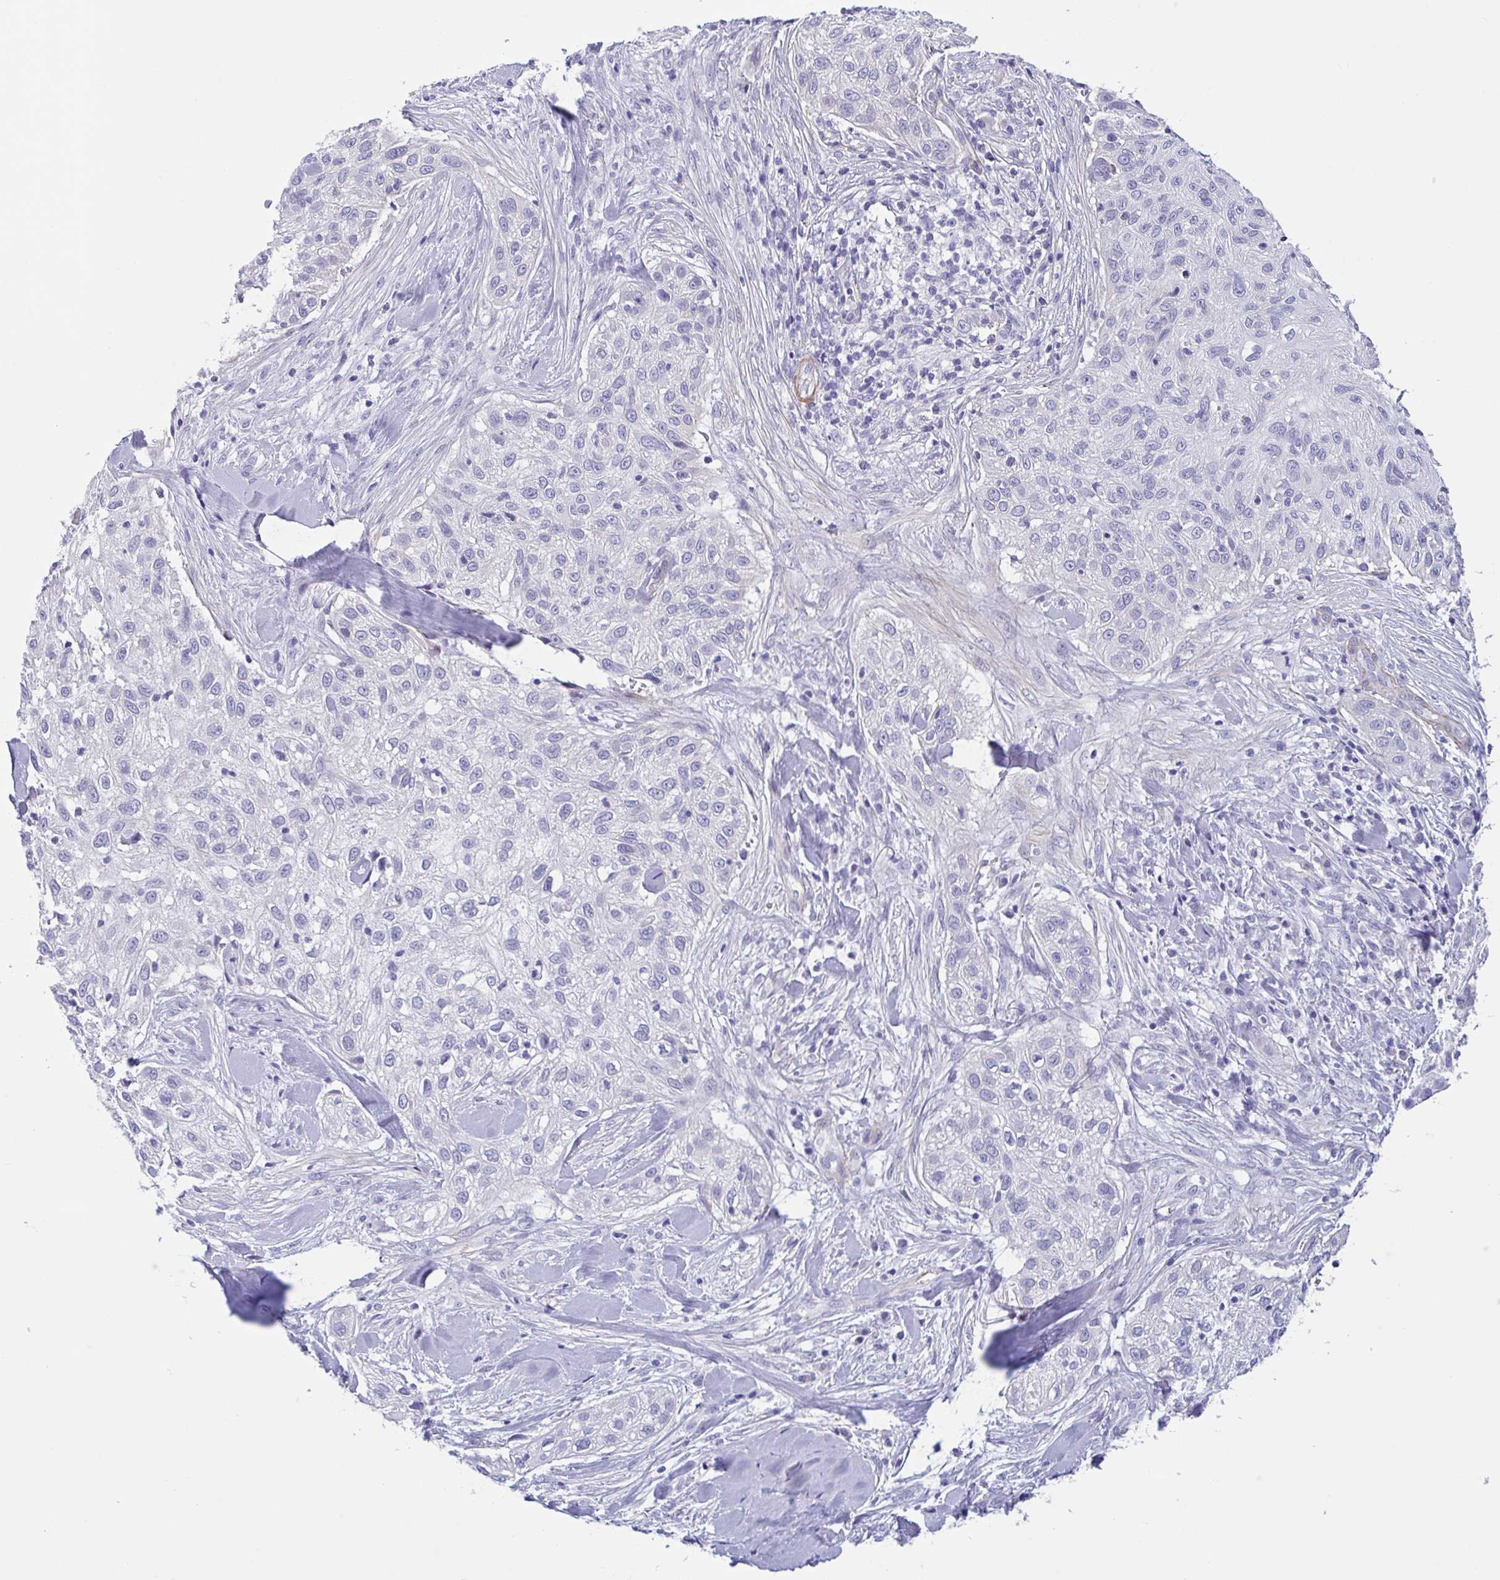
{"staining": {"intensity": "negative", "quantity": "none", "location": "none"}, "tissue": "skin cancer", "cell_type": "Tumor cells", "image_type": "cancer", "snomed": [{"axis": "morphology", "description": "Squamous cell carcinoma, NOS"}, {"axis": "topography", "description": "Skin"}], "caption": "The image reveals no significant positivity in tumor cells of squamous cell carcinoma (skin). The staining was performed using DAB to visualize the protein expression in brown, while the nuclei were stained in blue with hematoxylin (Magnification: 20x).", "gene": "AHCYL2", "patient": {"sex": "male", "age": 82}}